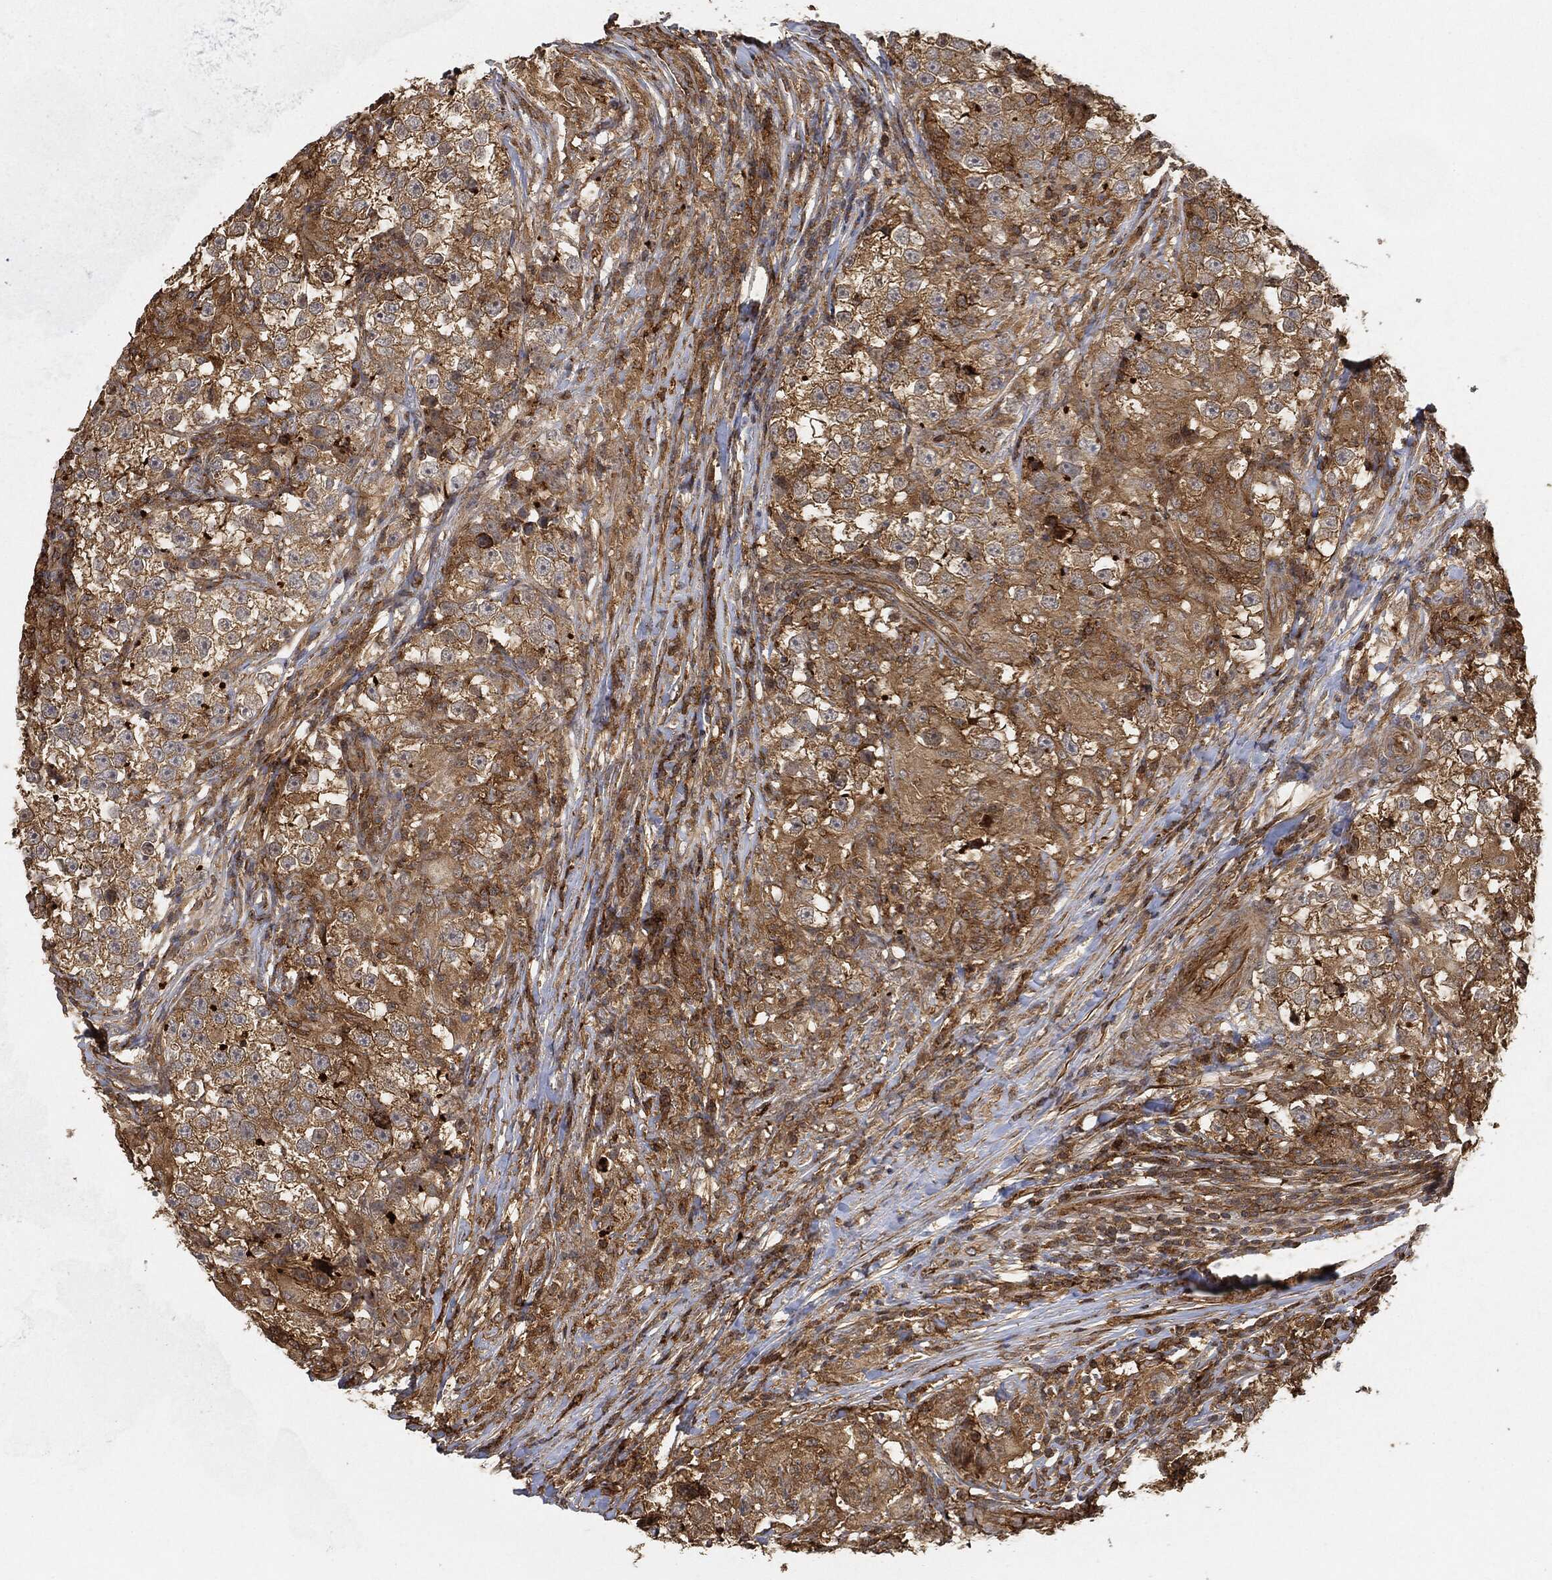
{"staining": {"intensity": "moderate", "quantity": "25%-75%", "location": "cytoplasmic/membranous"}, "tissue": "testis cancer", "cell_type": "Tumor cells", "image_type": "cancer", "snomed": [{"axis": "morphology", "description": "Seminoma, NOS"}, {"axis": "topography", "description": "Testis"}], "caption": "This is a histology image of immunohistochemistry staining of testis cancer (seminoma), which shows moderate staining in the cytoplasmic/membranous of tumor cells.", "gene": "TPT1", "patient": {"sex": "male", "age": 46}}